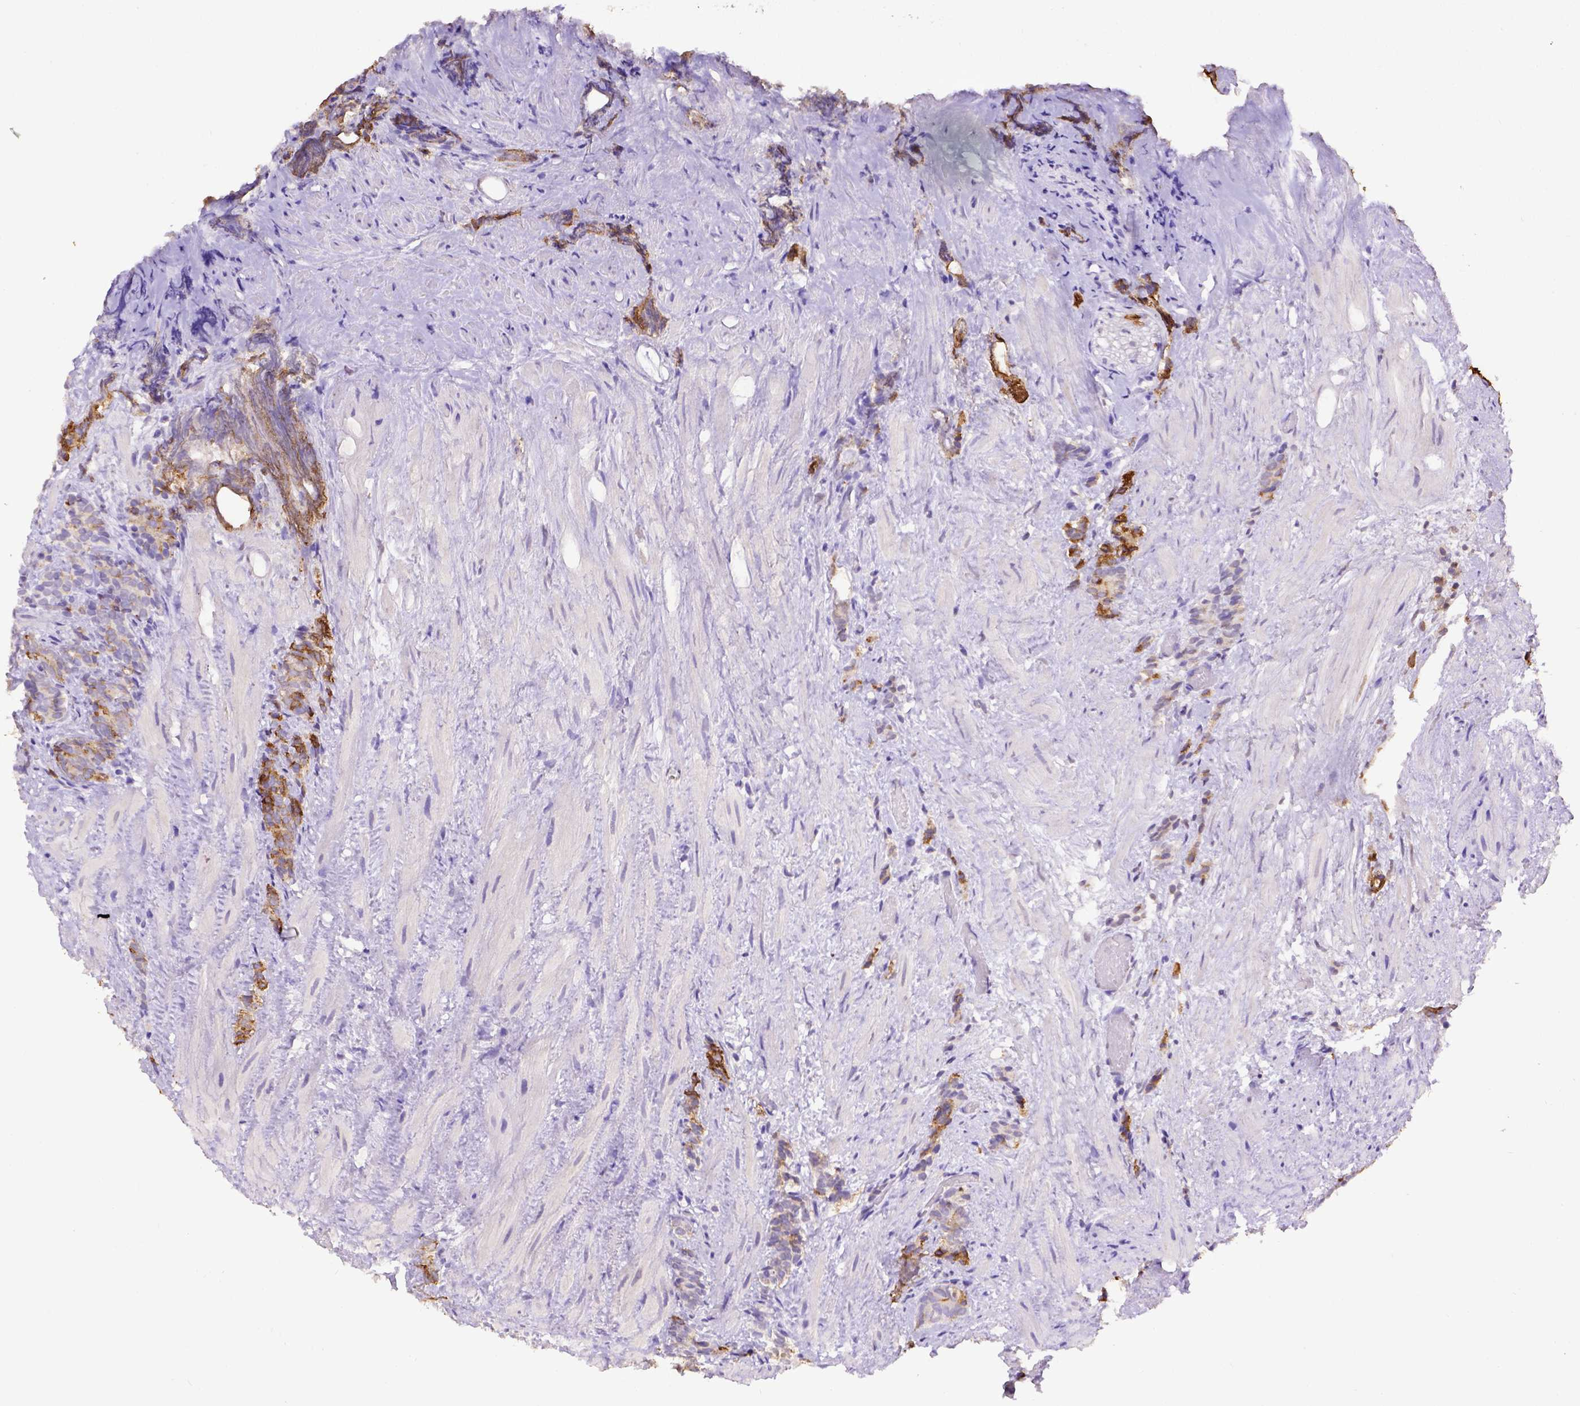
{"staining": {"intensity": "moderate", "quantity": "25%-75%", "location": "cytoplasmic/membranous"}, "tissue": "prostate cancer", "cell_type": "Tumor cells", "image_type": "cancer", "snomed": [{"axis": "morphology", "description": "Adenocarcinoma, High grade"}, {"axis": "topography", "description": "Prostate"}], "caption": "A high-resolution micrograph shows IHC staining of prostate adenocarcinoma (high-grade), which reveals moderate cytoplasmic/membranous expression in about 25%-75% of tumor cells.", "gene": "B3GAT1", "patient": {"sex": "male", "age": 84}}